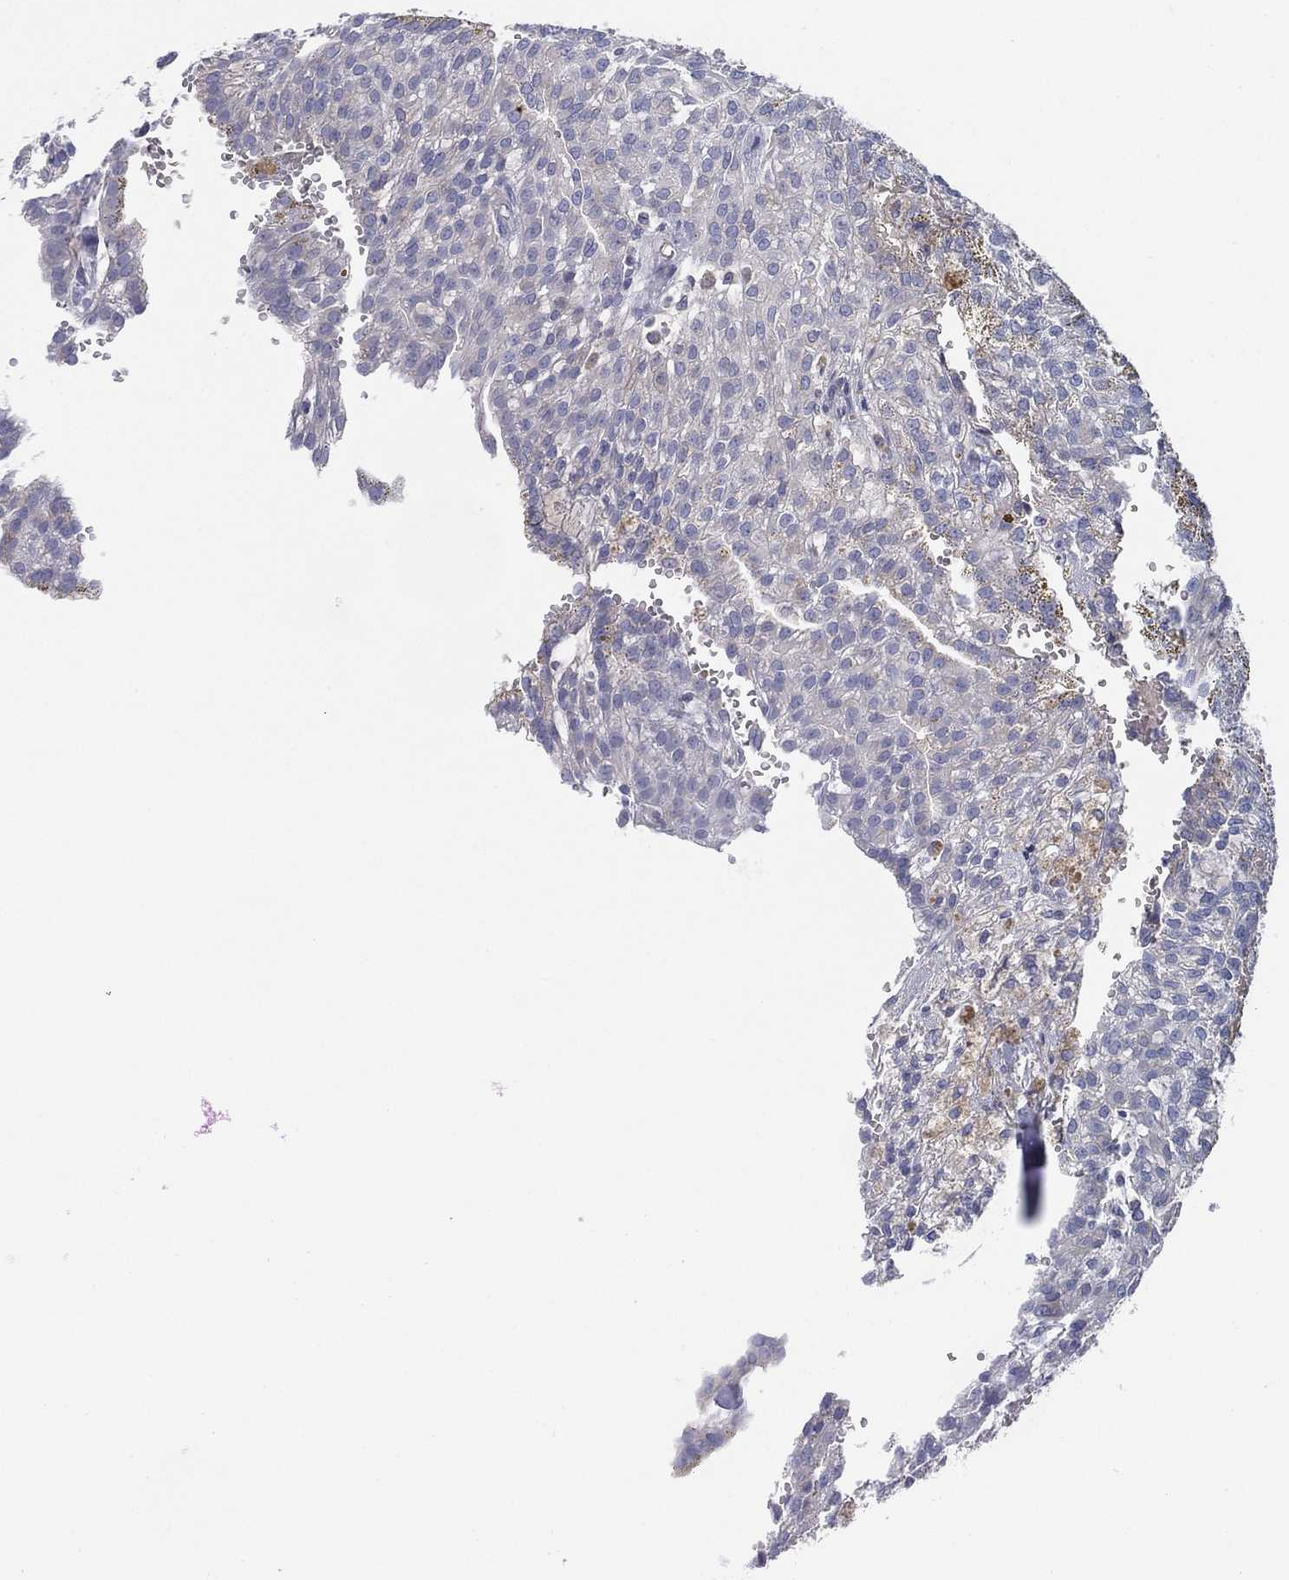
{"staining": {"intensity": "negative", "quantity": "none", "location": "none"}, "tissue": "renal cancer", "cell_type": "Tumor cells", "image_type": "cancer", "snomed": [{"axis": "morphology", "description": "Adenocarcinoma, NOS"}, {"axis": "topography", "description": "Kidney"}], "caption": "High magnification brightfield microscopy of renal cancer stained with DAB (3,3'-diaminobenzidine) (brown) and counterstained with hematoxylin (blue): tumor cells show no significant expression.", "gene": "CYP2D6", "patient": {"sex": "male", "age": 63}}